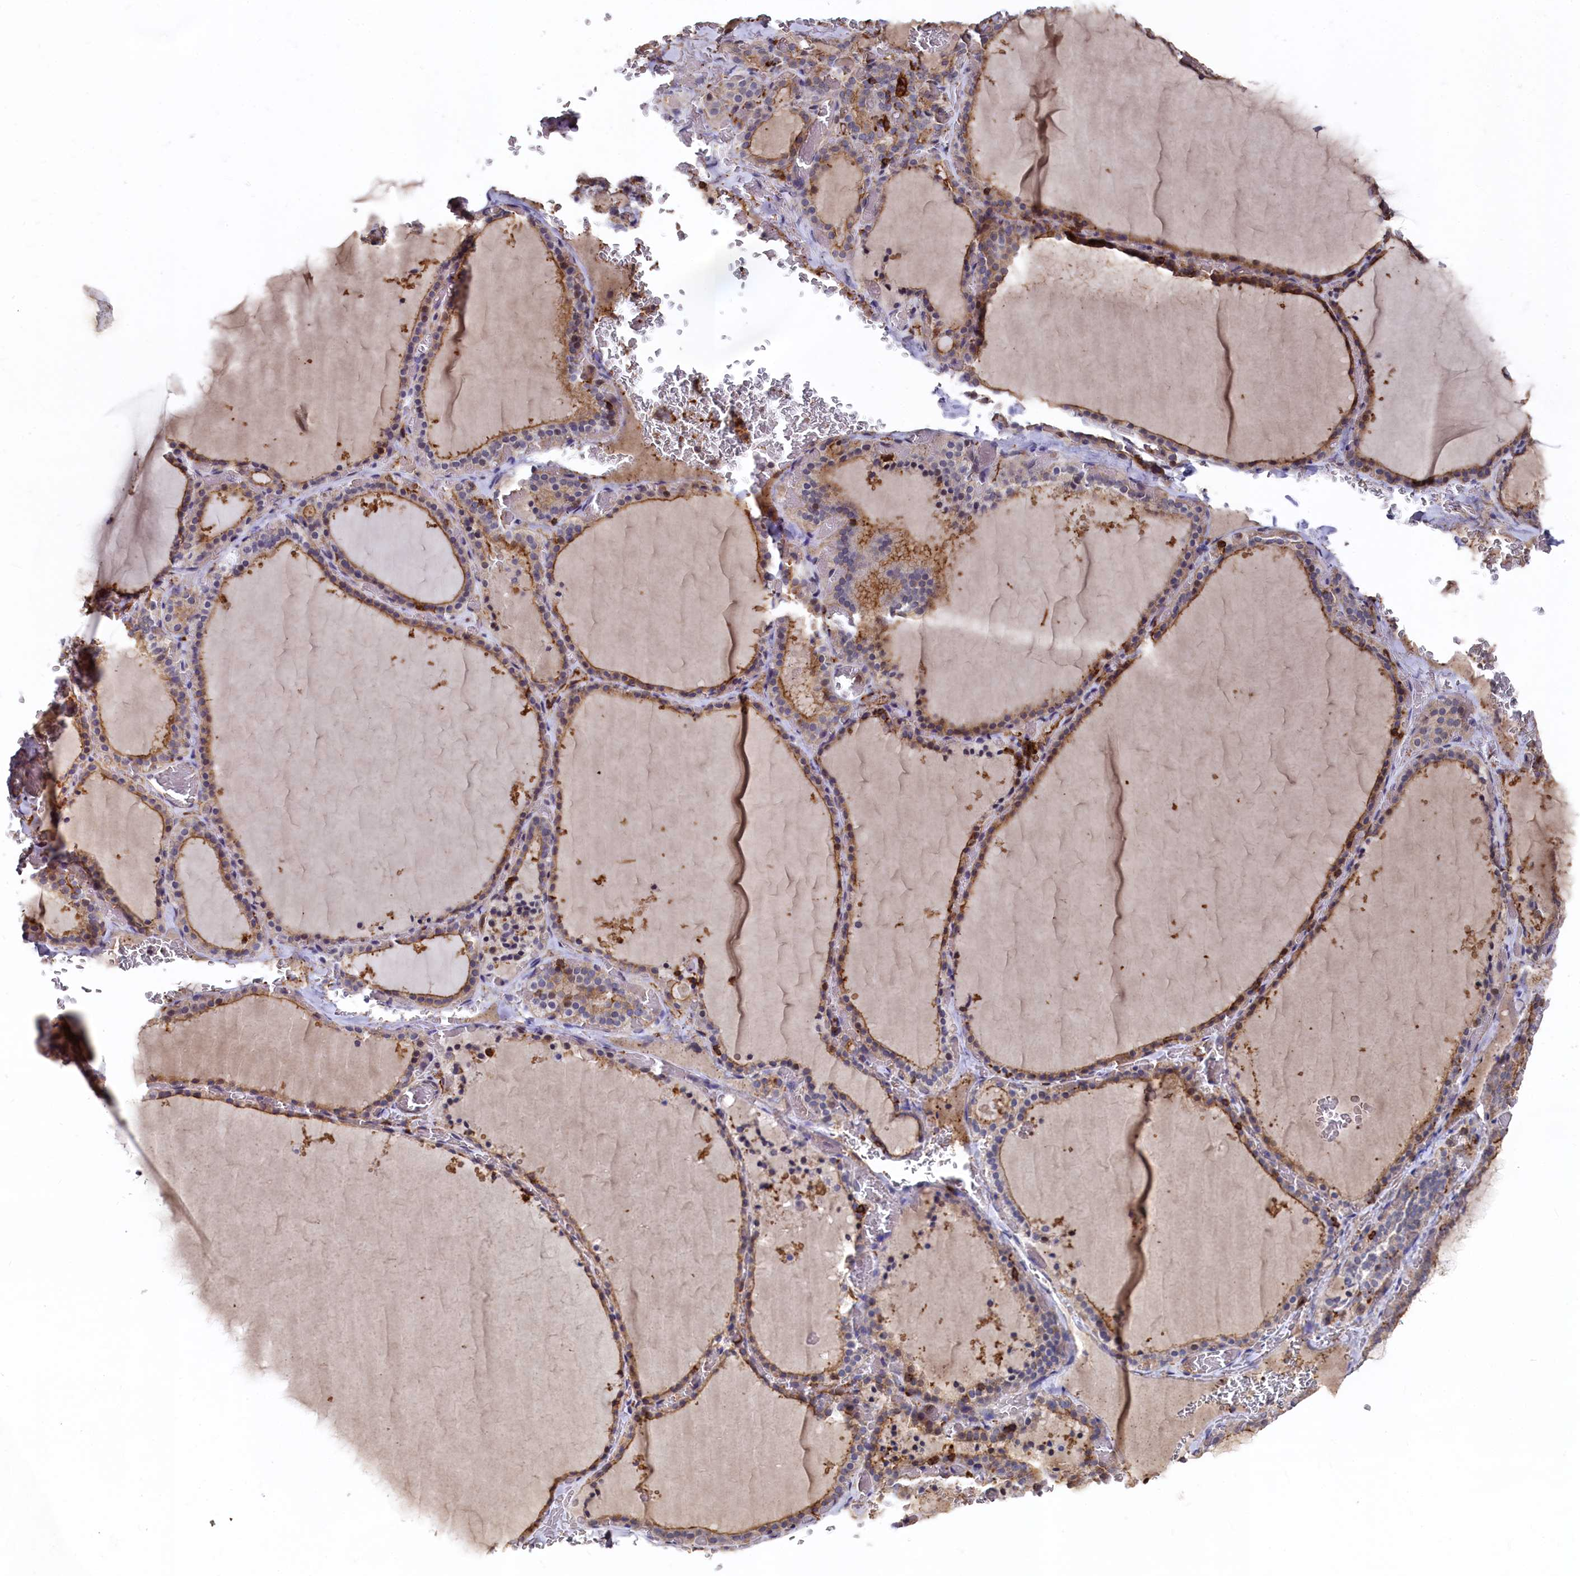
{"staining": {"intensity": "moderate", "quantity": "25%-75%", "location": "cytoplasmic/membranous"}, "tissue": "thyroid gland", "cell_type": "Glandular cells", "image_type": "normal", "snomed": [{"axis": "morphology", "description": "Normal tissue, NOS"}, {"axis": "topography", "description": "Thyroid gland"}], "caption": "Immunohistochemistry image of unremarkable thyroid gland: thyroid gland stained using immunohistochemistry (IHC) demonstrates medium levels of moderate protein expression localized specifically in the cytoplasmic/membranous of glandular cells, appearing as a cytoplasmic/membranous brown color.", "gene": "PLEKHO2", "patient": {"sex": "female", "age": 39}}